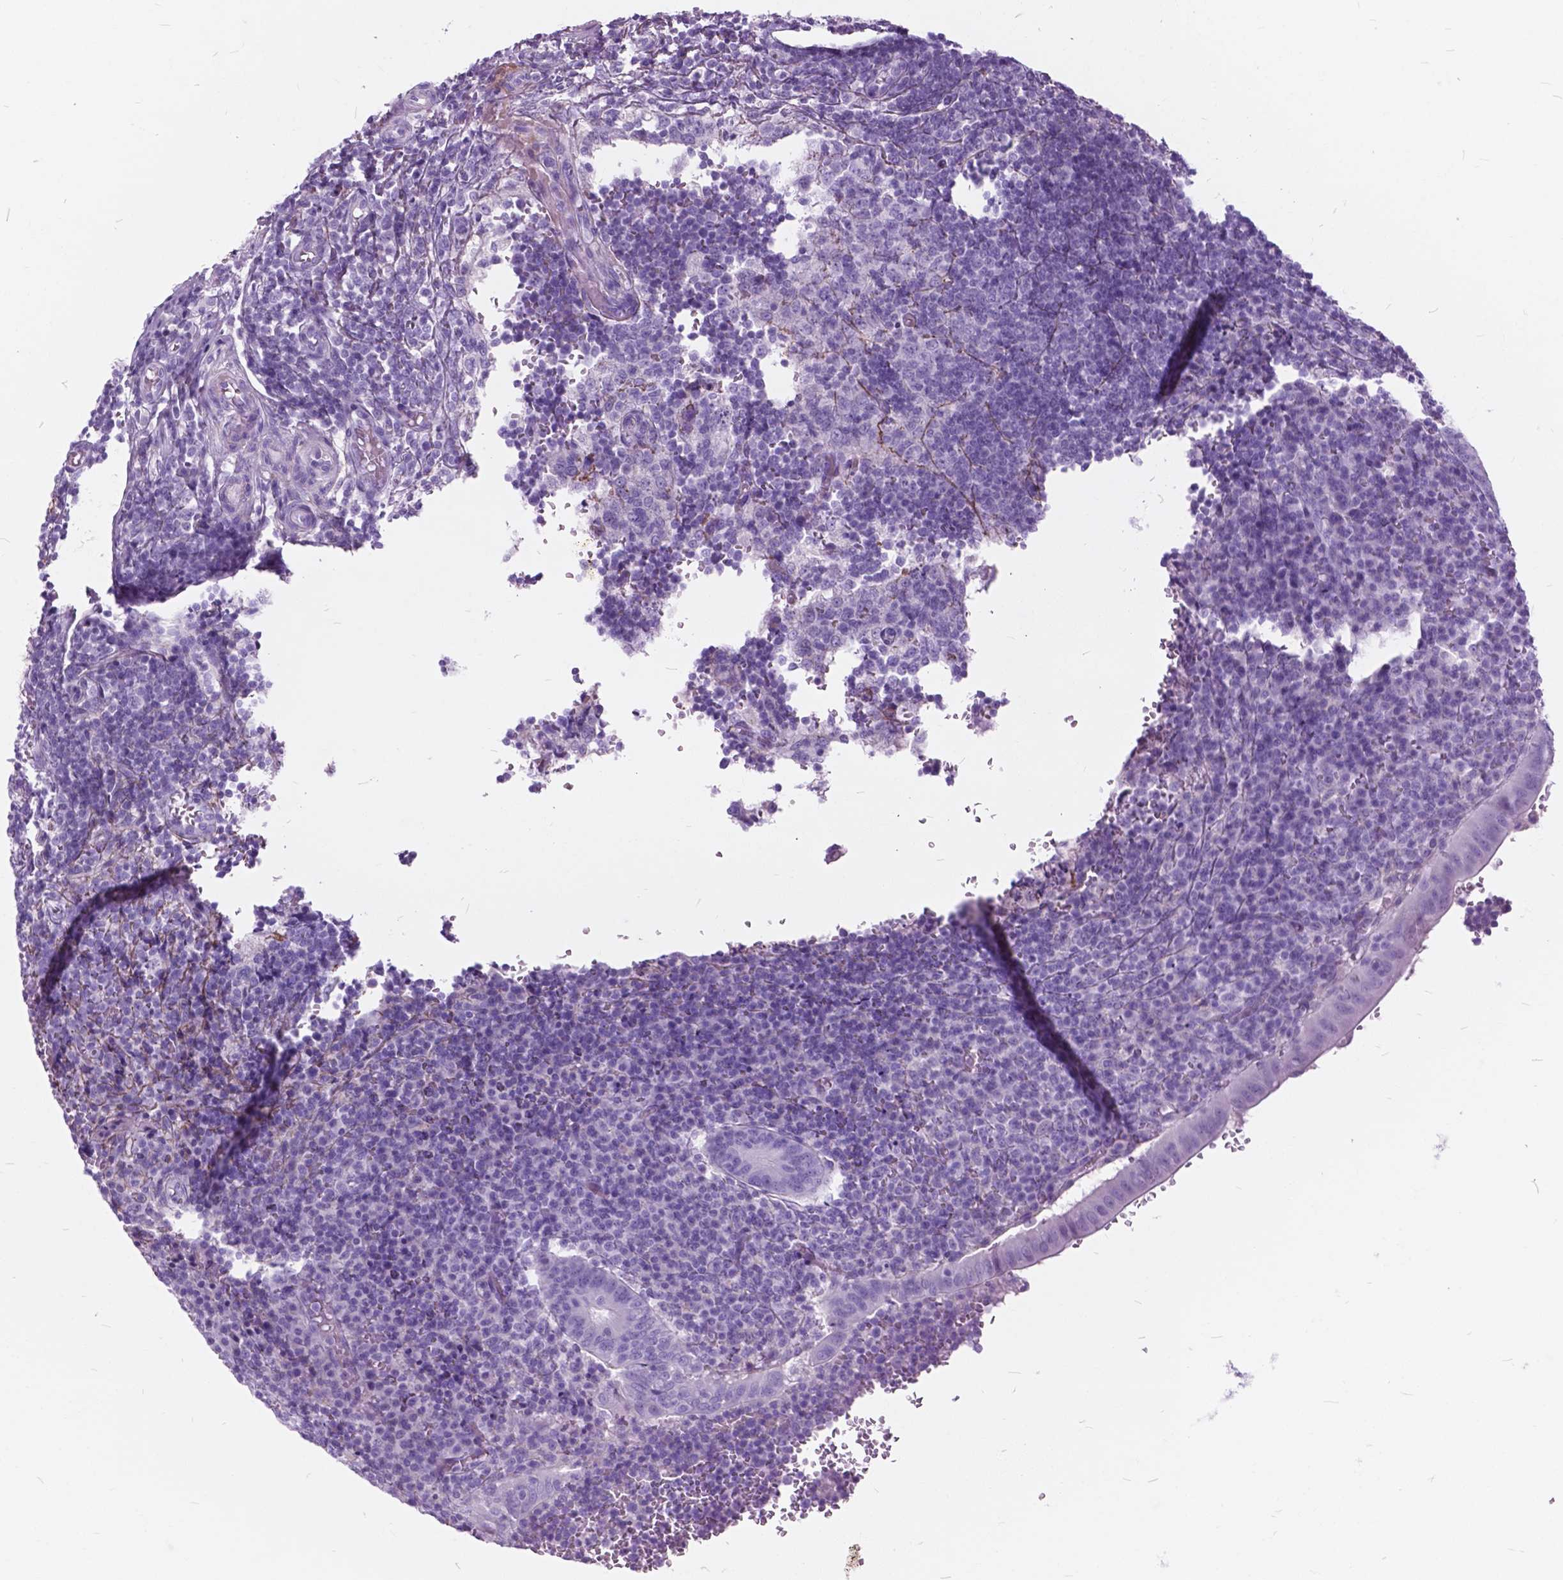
{"staining": {"intensity": "negative", "quantity": "none", "location": "none"}, "tissue": "appendix", "cell_type": "Glandular cells", "image_type": "normal", "snomed": [{"axis": "morphology", "description": "Normal tissue, NOS"}, {"axis": "topography", "description": "Appendix"}], "caption": "An image of appendix stained for a protein demonstrates no brown staining in glandular cells. (Stains: DAB (3,3'-diaminobenzidine) immunohistochemistry (IHC) with hematoxylin counter stain, Microscopy: brightfield microscopy at high magnification).", "gene": "GDF9", "patient": {"sex": "male", "age": 18}}